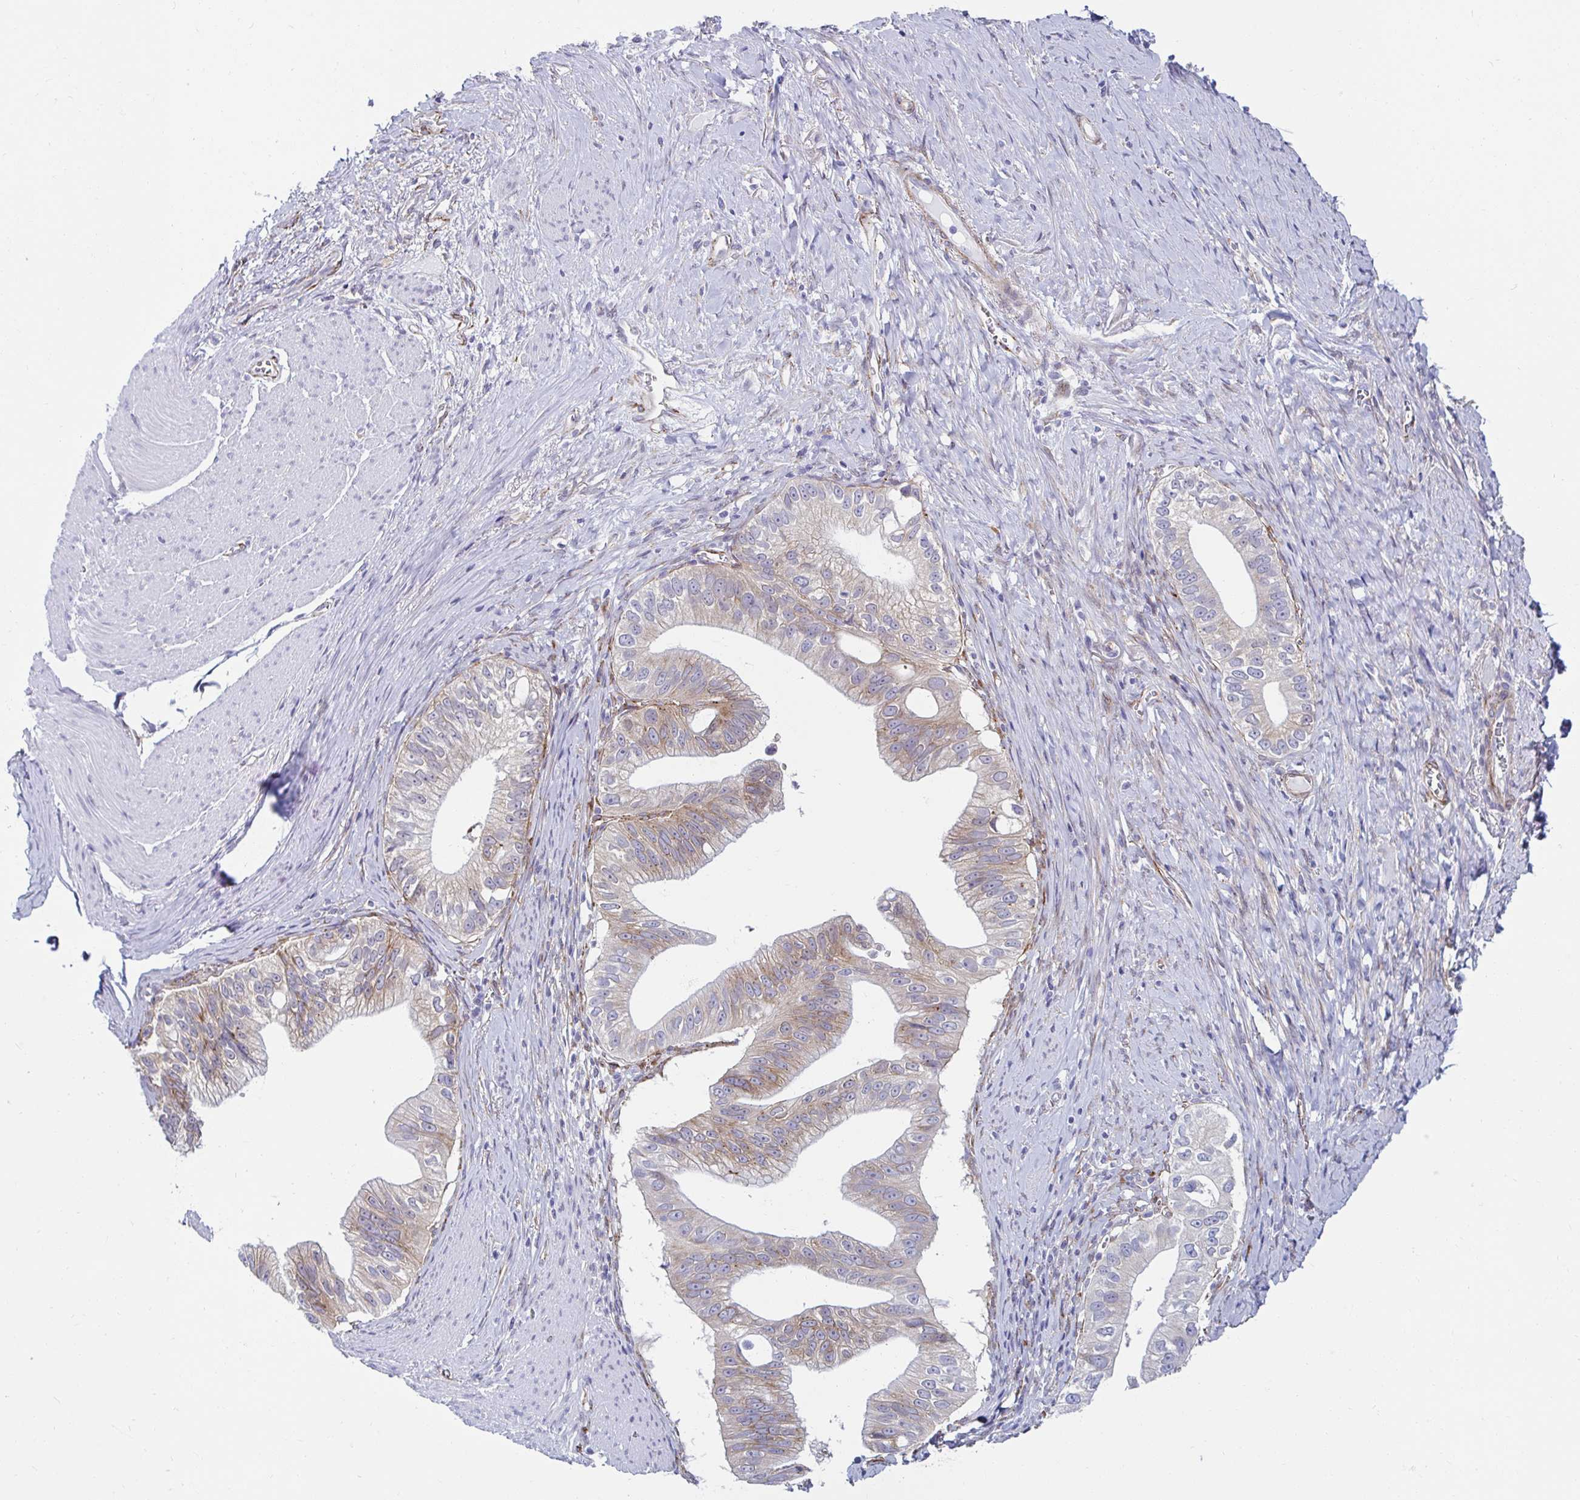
{"staining": {"intensity": "weak", "quantity": "25%-75%", "location": "cytoplasmic/membranous"}, "tissue": "urothelial cancer", "cell_type": "Tumor cells", "image_type": "cancer", "snomed": [{"axis": "morphology", "description": "Urothelial carcinoma, High grade"}, {"axis": "topography", "description": "Urinary bladder"}], "caption": "Immunohistochemistry (DAB) staining of human urothelial cancer reveals weak cytoplasmic/membranous protein positivity in about 25%-75% of tumor cells.", "gene": "ANKRD62", "patient": {"sex": "female", "age": 60}}